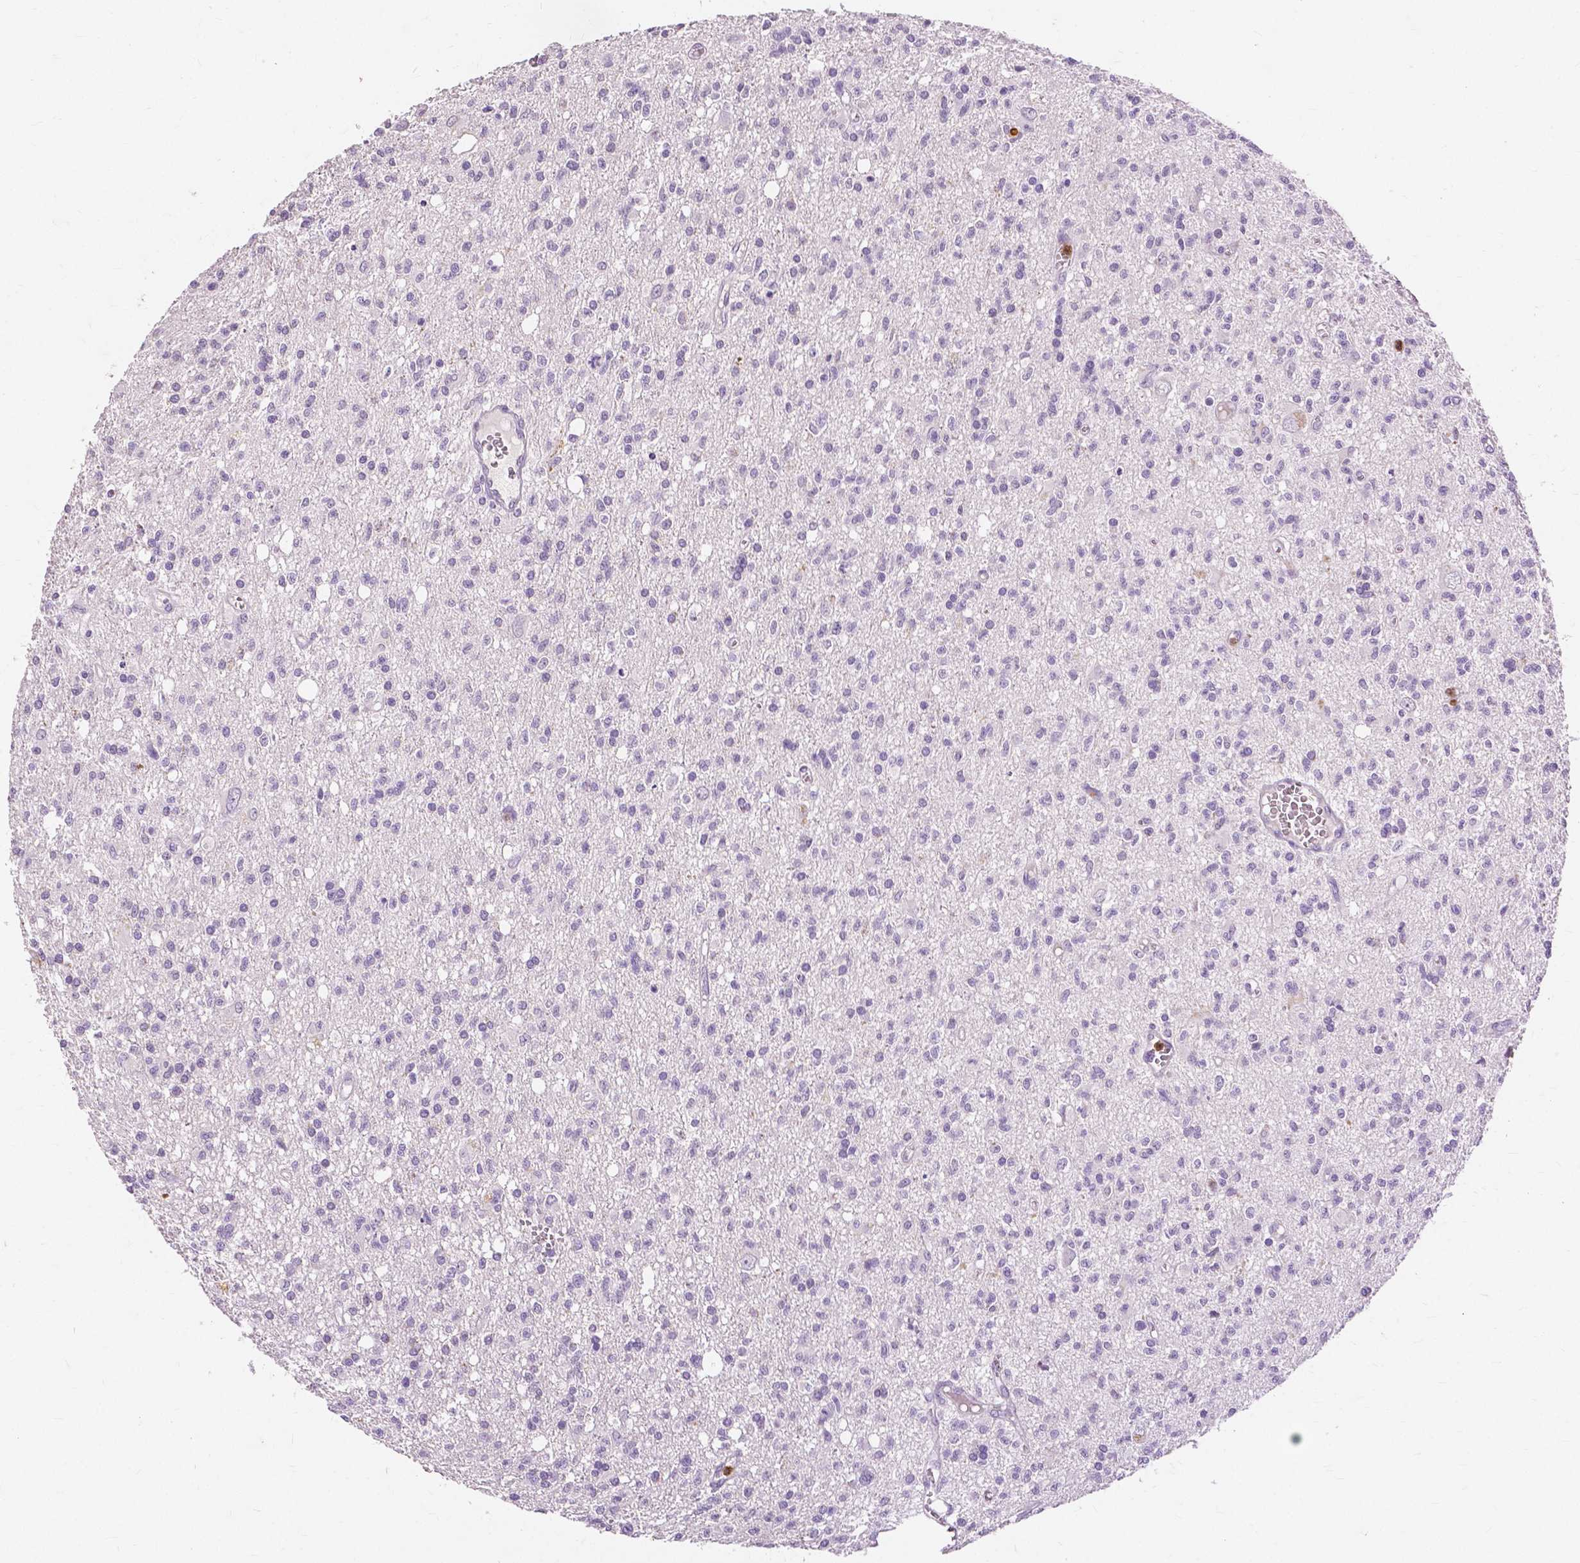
{"staining": {"intensity": "negative", "quantity": "none", "location": "none"}, "tissue": "glioma", "cell_type": "Tumor cells", "image_type": "cancer", "snomed": [{"axis": "morphology", "description": "Glioma, malignant, Low grade"}, {"axis": "topography", "description": "Brain"}], "caption": "A histopathology image of malignant low-grade glioma stained for a protein exhibits no brown staining in tumor cells. Nuclei are stained in blue.", "gene": "CXCR2", "patient": {"sex": "male", "age": 64}}